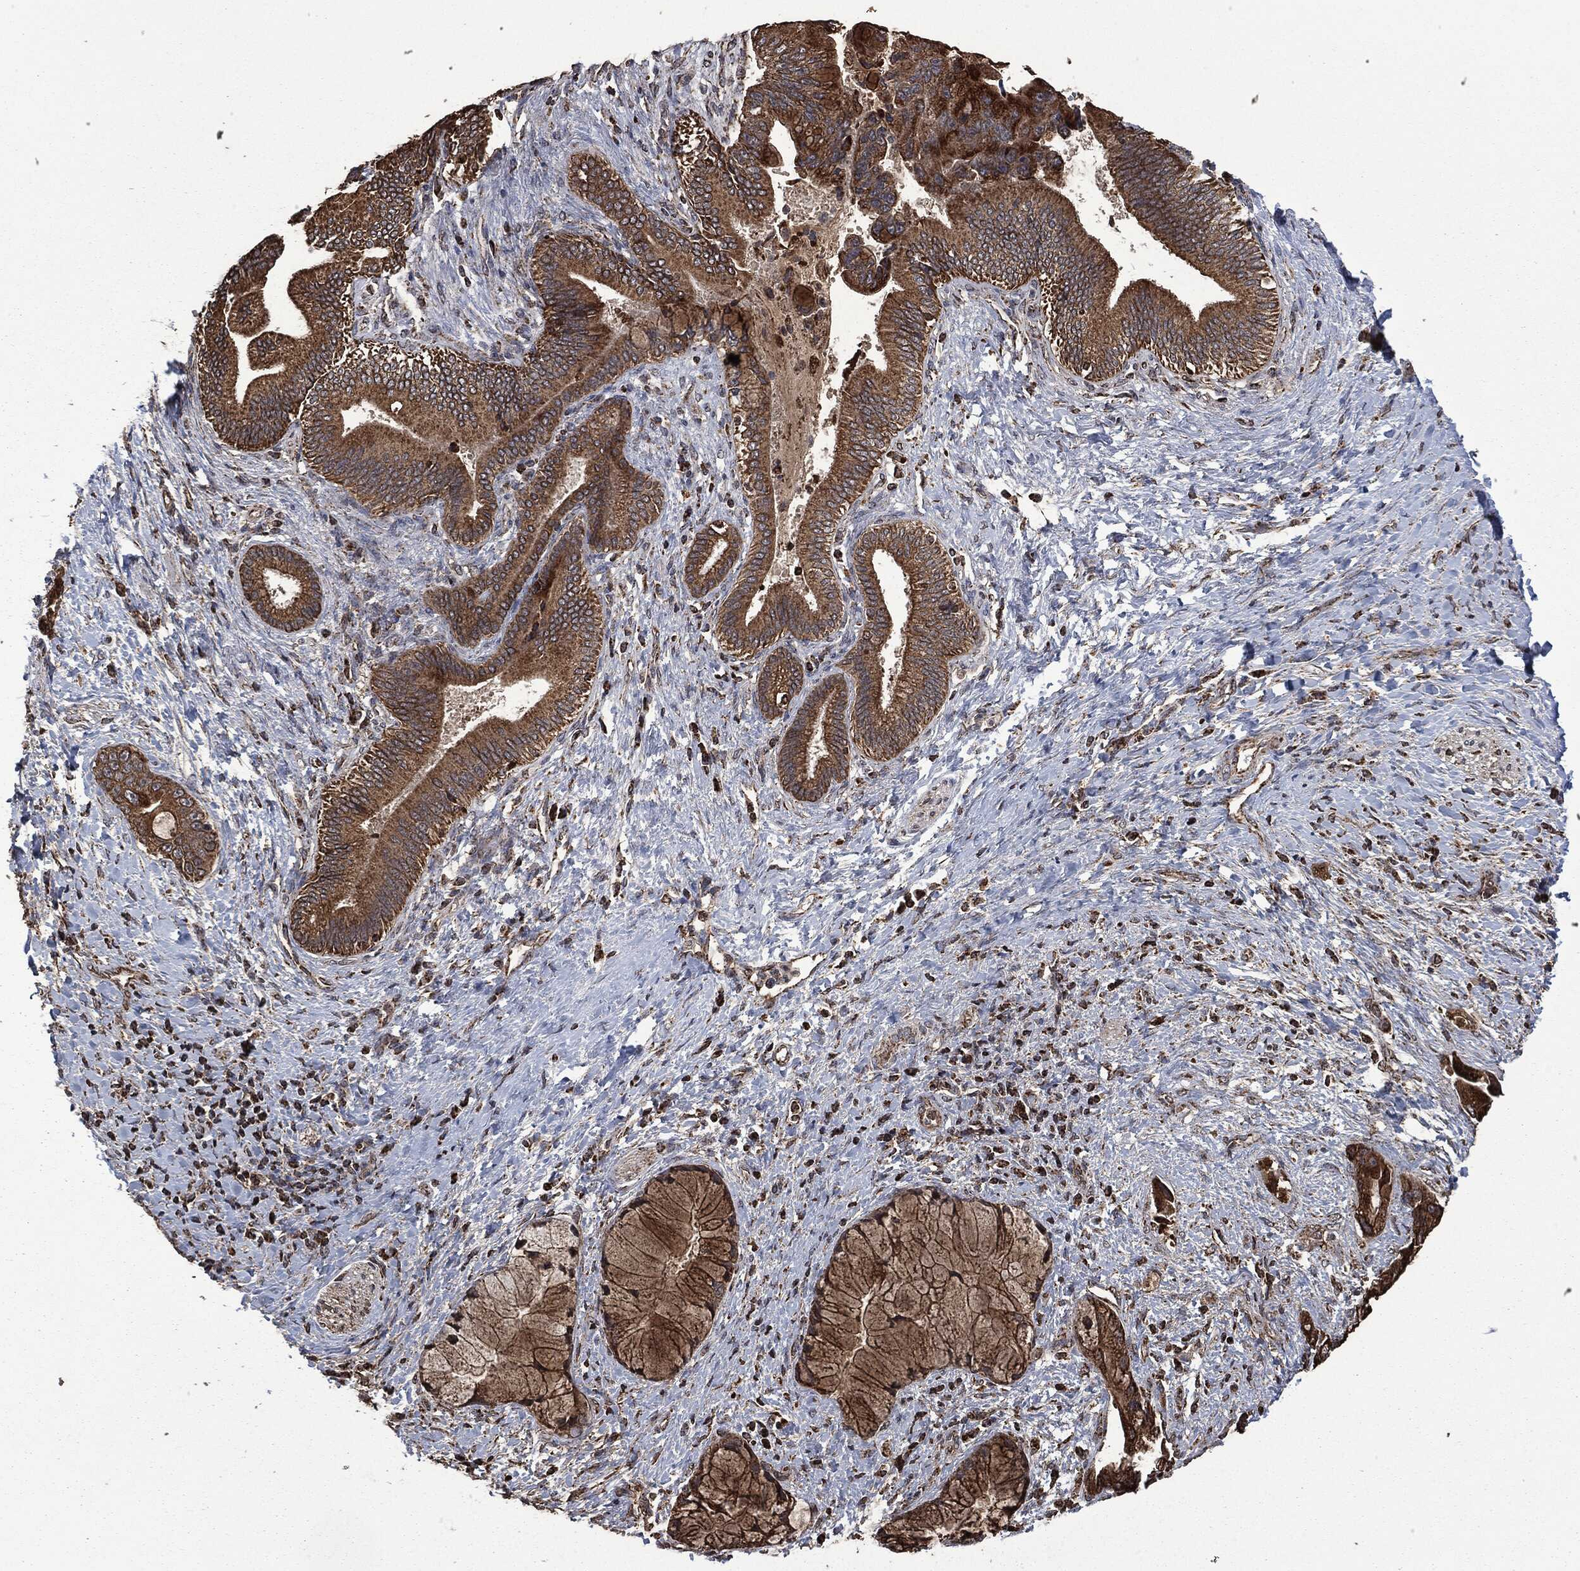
{"staining": {"intensity": "strong", "quantity": ">75%", "location": "cytoplasmic/membranous"}, "tissue": "liver cancer", "cell_type": "Tumor cells", "image_type": "cancer", "snomed": [{"axis": "morphology", "description": "Normal tissue, NOS"}, {"axis": "morphology", "description": "Cholangiocarcinoma"}, {"axis": "topography", "description": "Liver"}, {"axis": "topography", "description": "Peripheral nerve tissue"}], "caption": "Approximately >75% of tumor cells in liver cancer show strong cytoplasmic/membranous protein expression as visualized by brown immunohistochemical staining.", "gene": "LIG3", "patient": {"sex": "male", "age": 50}}